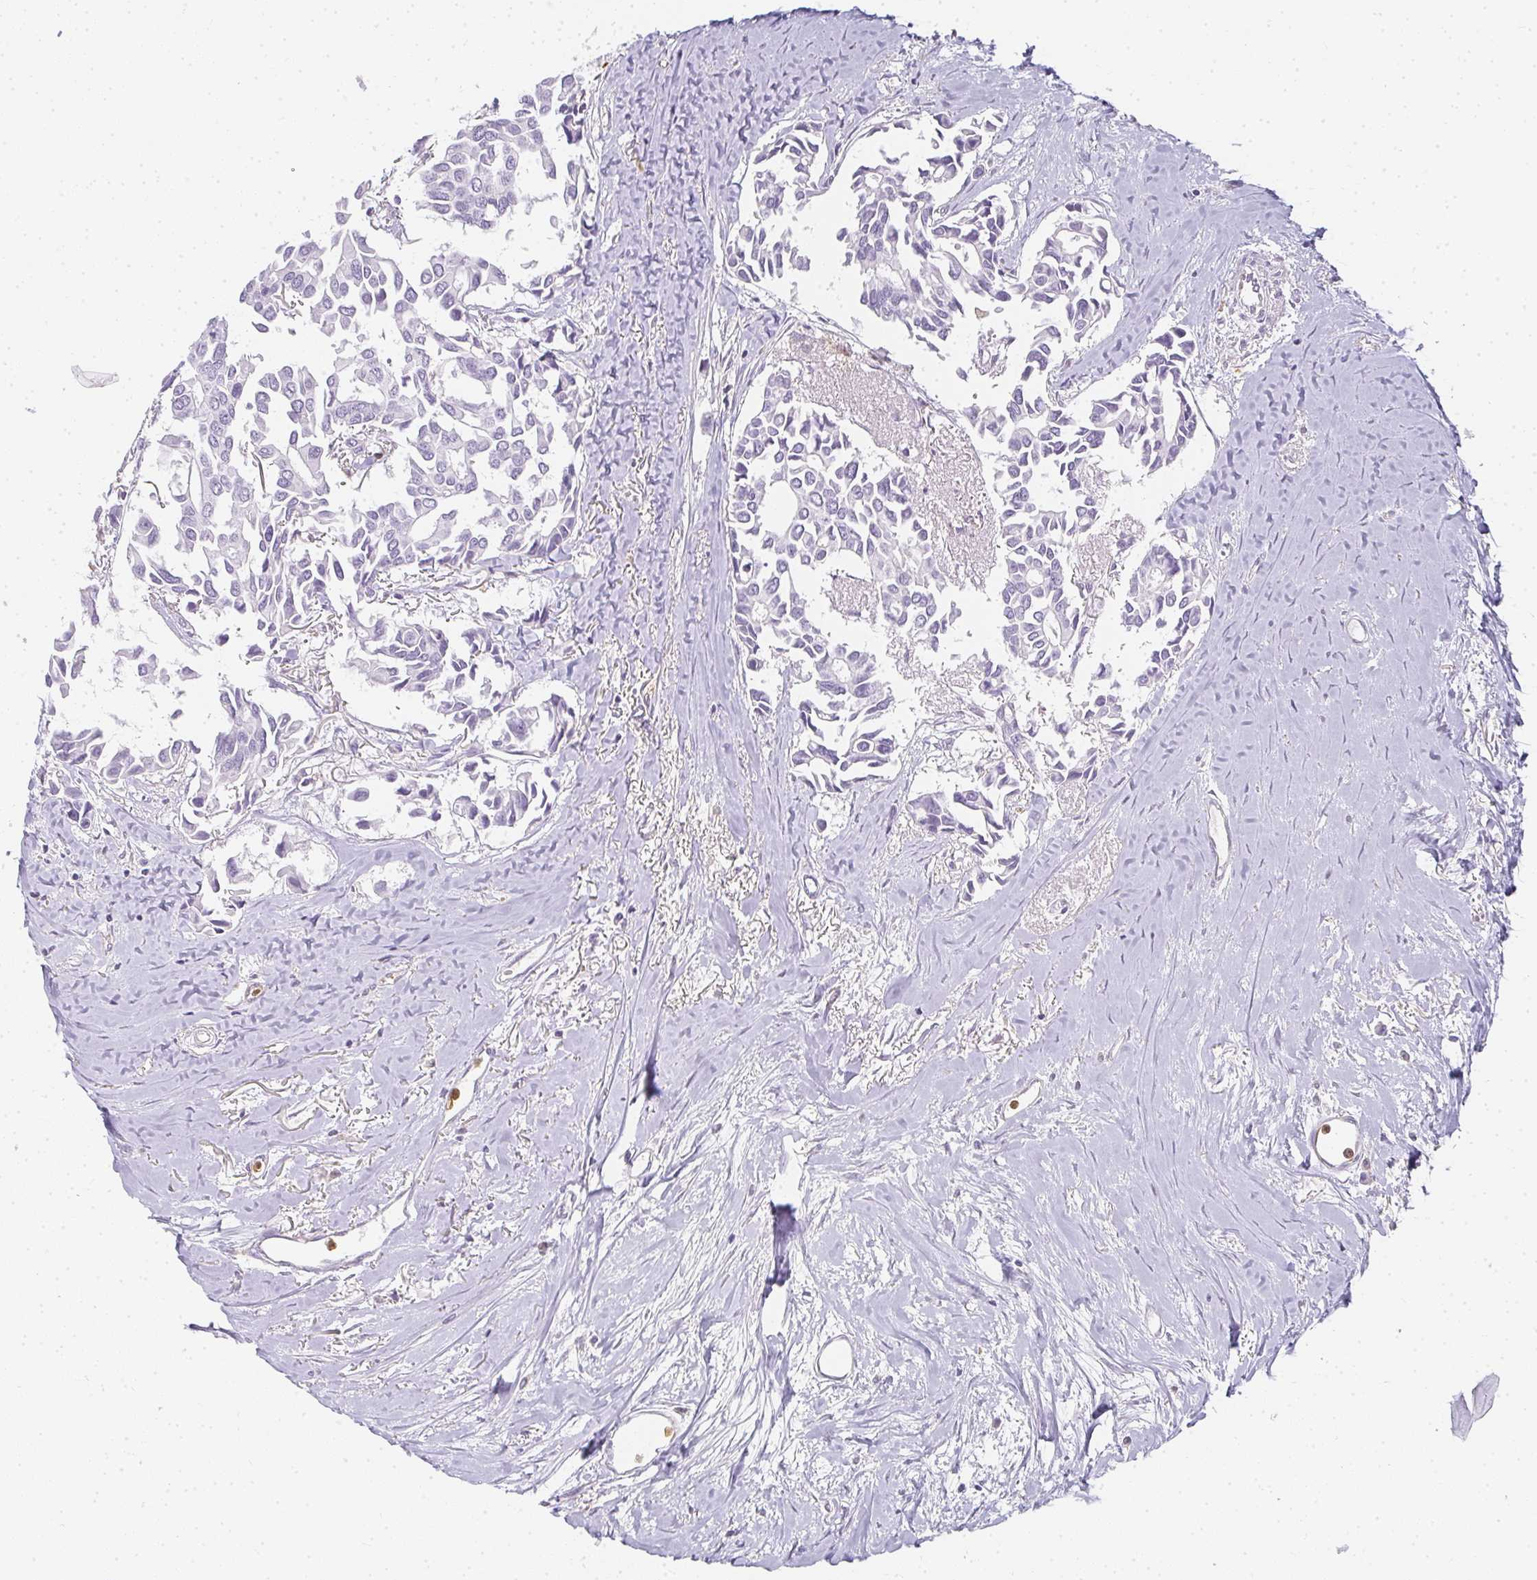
{"staining": {"intensity": "negative", "quantity": "none", "location": "none"}, "tissue": "breast cancer", "cell_type": "Tumor cells", "image_type": "cancer", "snomed": [{"axis": "morphology", "description": "Duct carcinoma"}, {"axis": "topography", "description": "Breast"}], "caption": "This is an immunohistochemistry (IHC) photomicrograph of breast invasive ductal carcinoma. There is no positivity in tumor cells.", "gene": "HK3", "patient": {"sex": "female", "age": 54}}